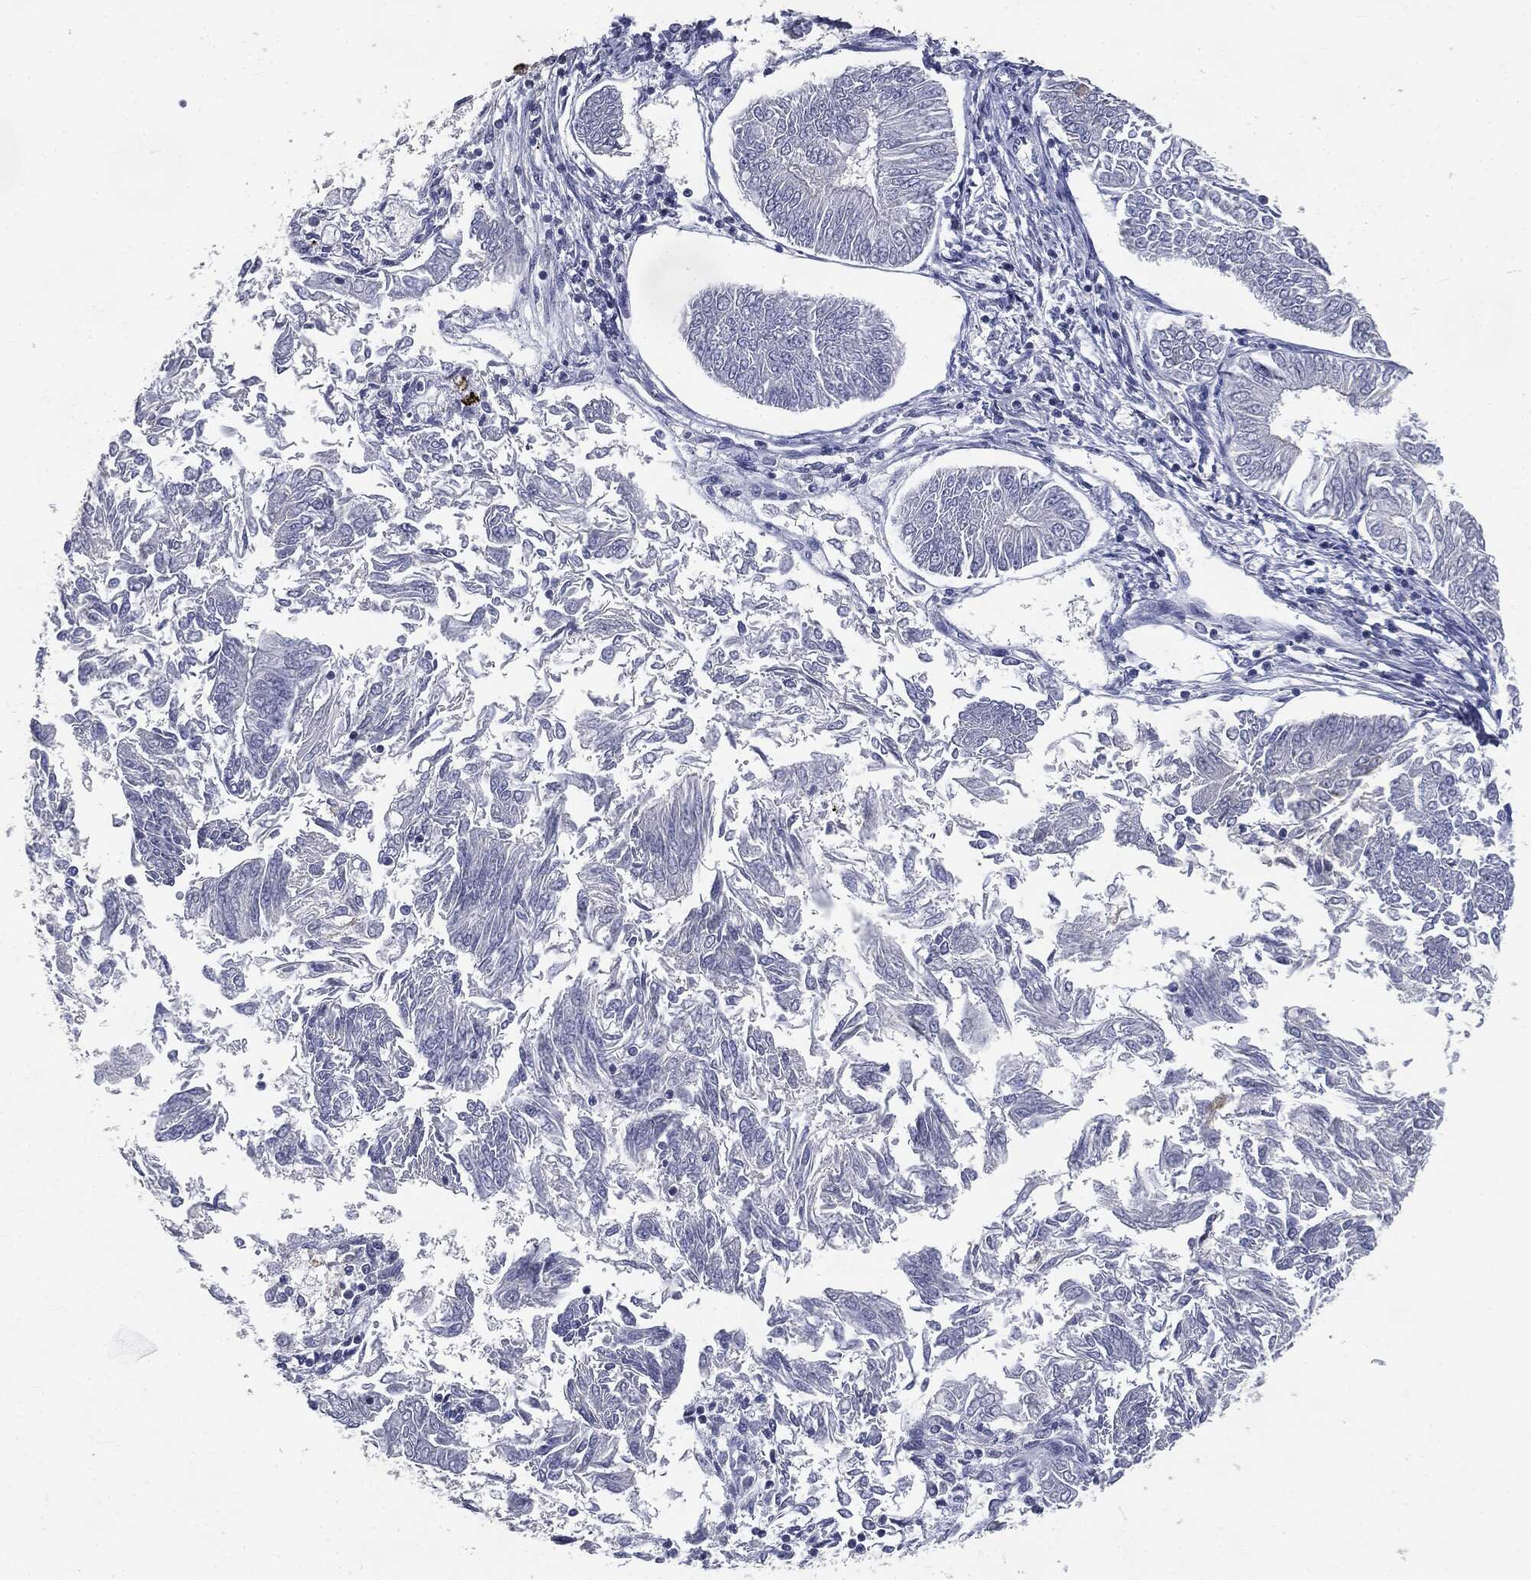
{"staining": {"intensity": "negative", "quantity": "none", "location": "none"}, "tissue": "endometrial cancer", "cell_type": "Tumor cells", "image_type": "cancer", "snomed": [{"axis": "morphology", "description": "Adenocarcinoma, NOS"}, {"axis": "topography", "description": "Endometrium"}], "caption": "DAB immunohistochemical staining of human endometrial adenocarcinoma shows no significant expression in tumor cells.", "gene": "SLC2A2", "patient": {"sex": "female", "age": 58}}